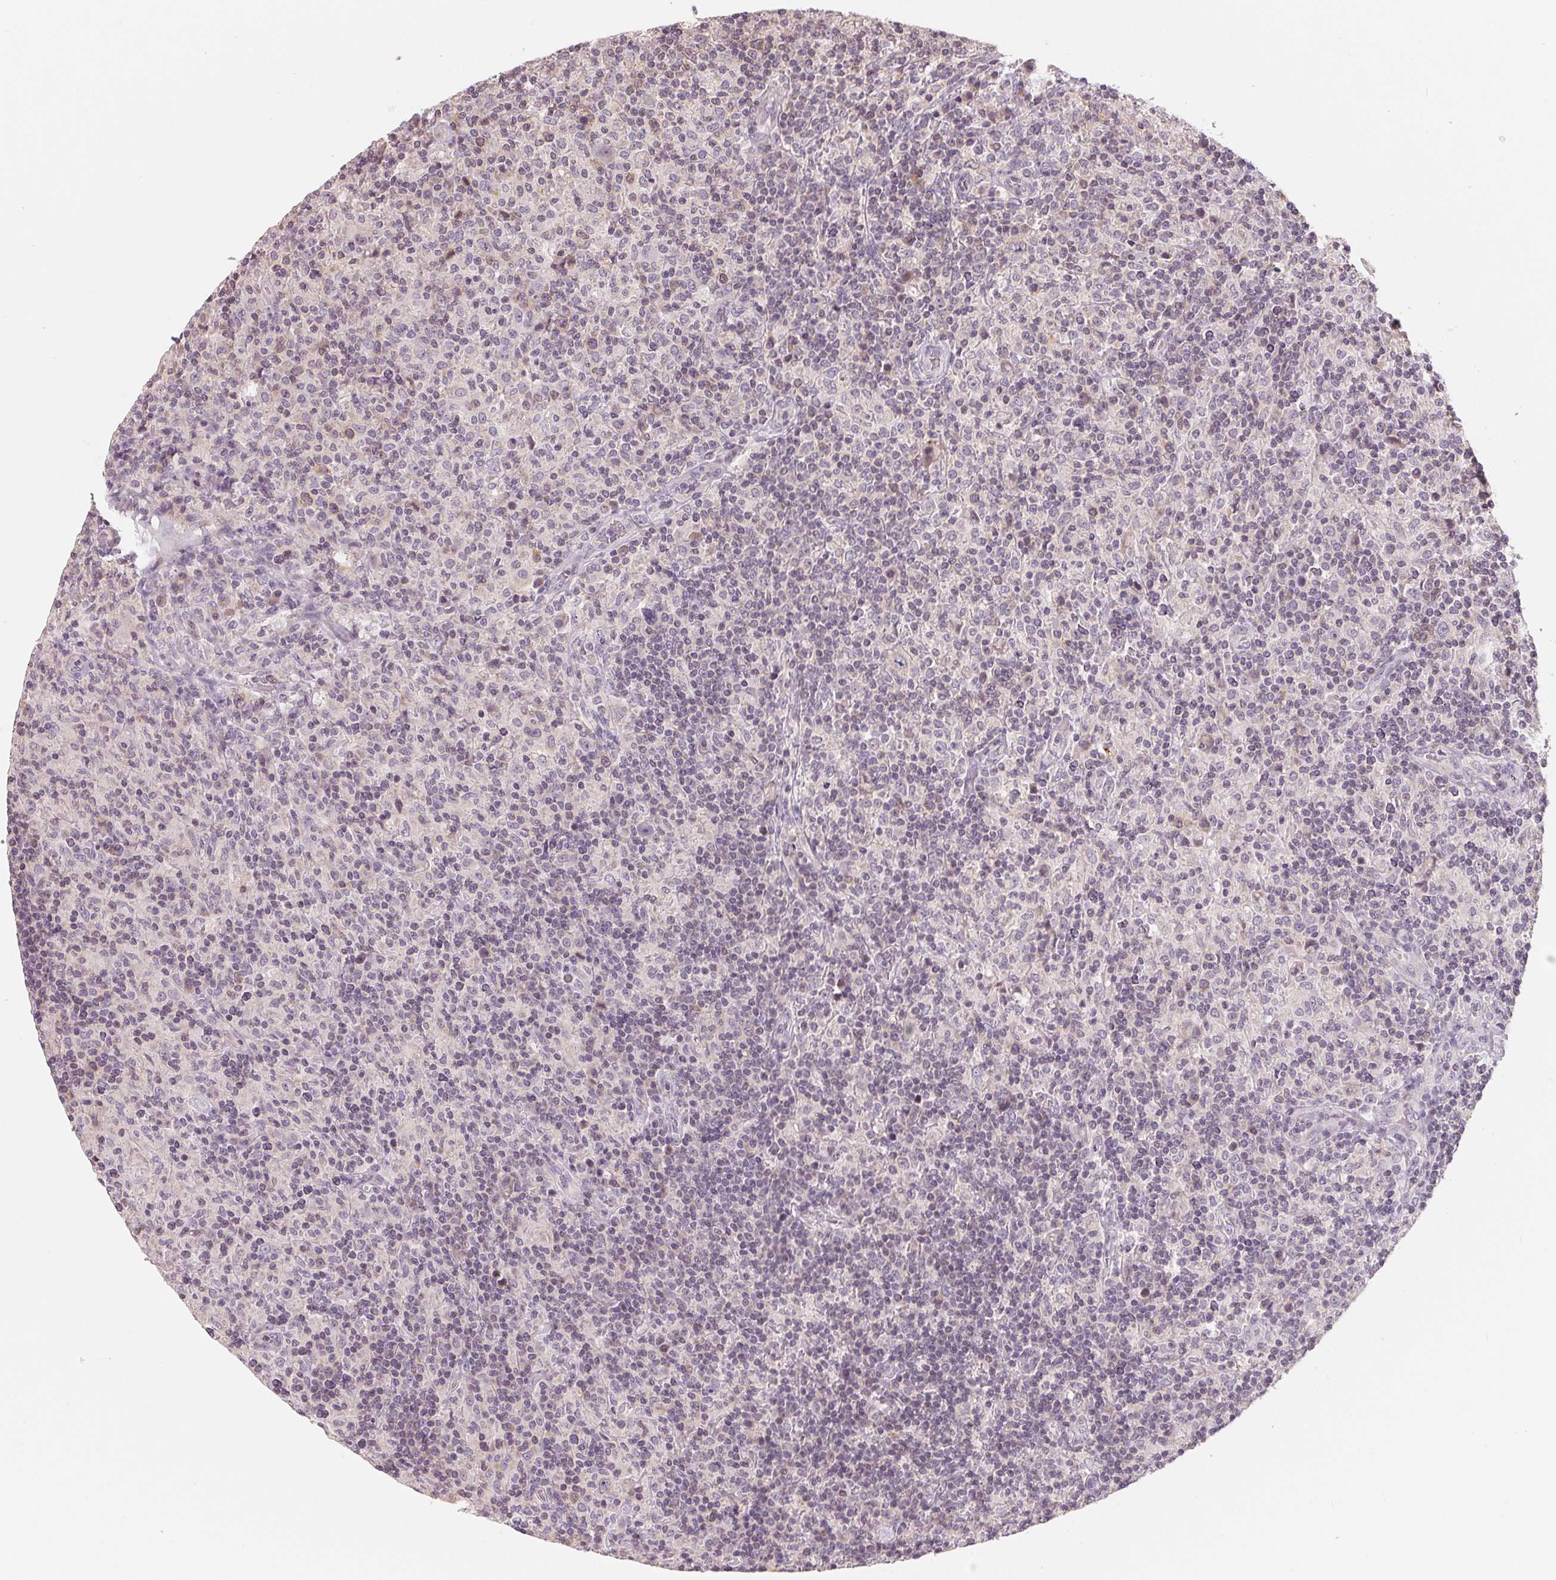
{"staining": {"intensity": "negative", "quantity": "none", "location": "none"}, "tissue": "lymphoma", "cell_type": "Tumor cells", "image_type": "cancer", "snomed": [{"axis": "morphology", "description": "Hodgkin's disease, NOS"}, {"axis": "topography", "description": "Lymph node"}], "caption": "Photomicrograph shows no protein expression in tumor cells of lymphoma tissue.", "gene": "AQP8", "patient": {"sex": "male", "age": 70}}